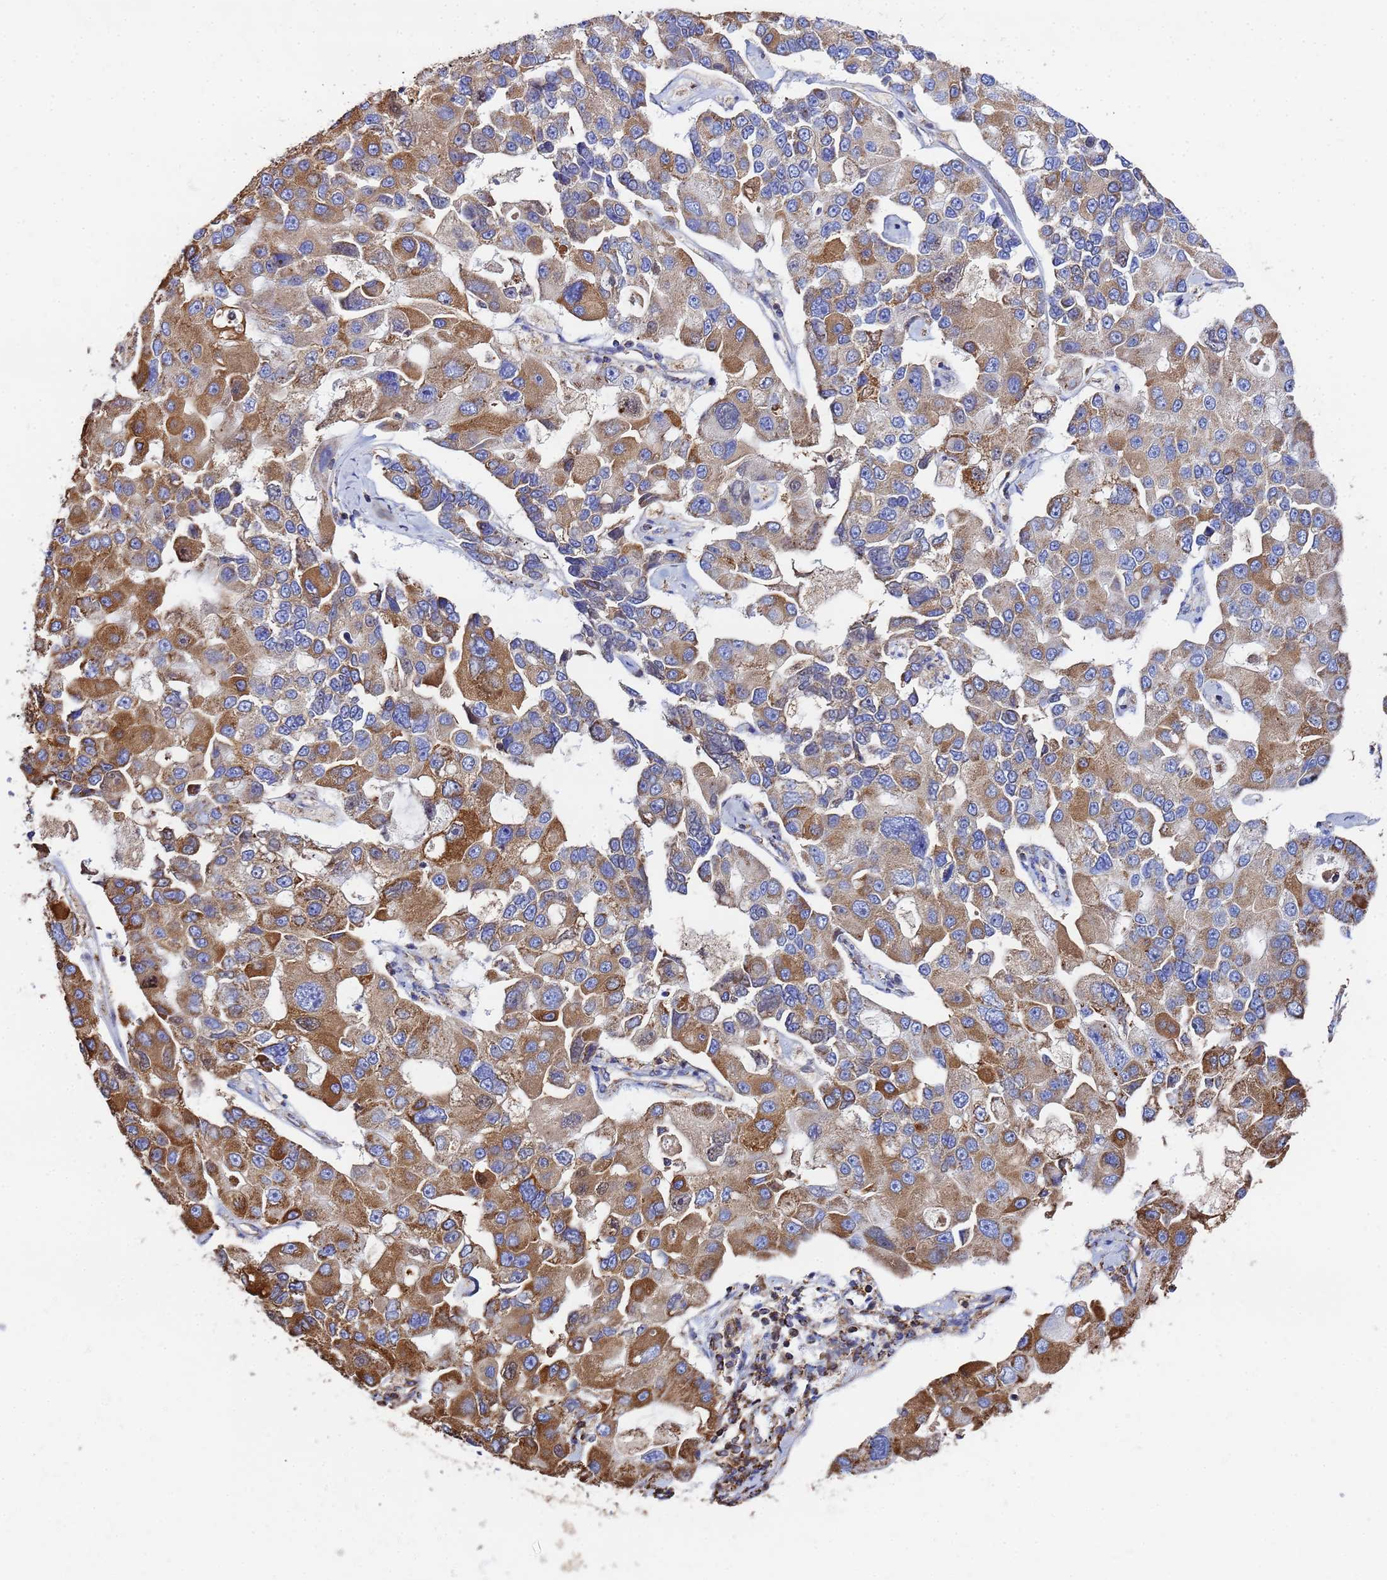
{"staining": {"intensity": "moderate", "quantity": ">75%", "location": "cytoplasmic/membranous"}, "tissue": "lung cancer", "cell_type": "Tumor cells", "image_type": "cancer", "snomed": [{"axis": "morphology", "description": "Adenocarcinoma, NOS"}, {"axis": "topography", "description": "Lung"}], "caption": "Immunohistochemistry of human lung adenocarcinoma exhibits medium levels of moderate cytoplasmic/membranous staining in about >75% of tumor cells.", "gene": "GLUD1", "patient": {"sex": "female", "age": 54}}